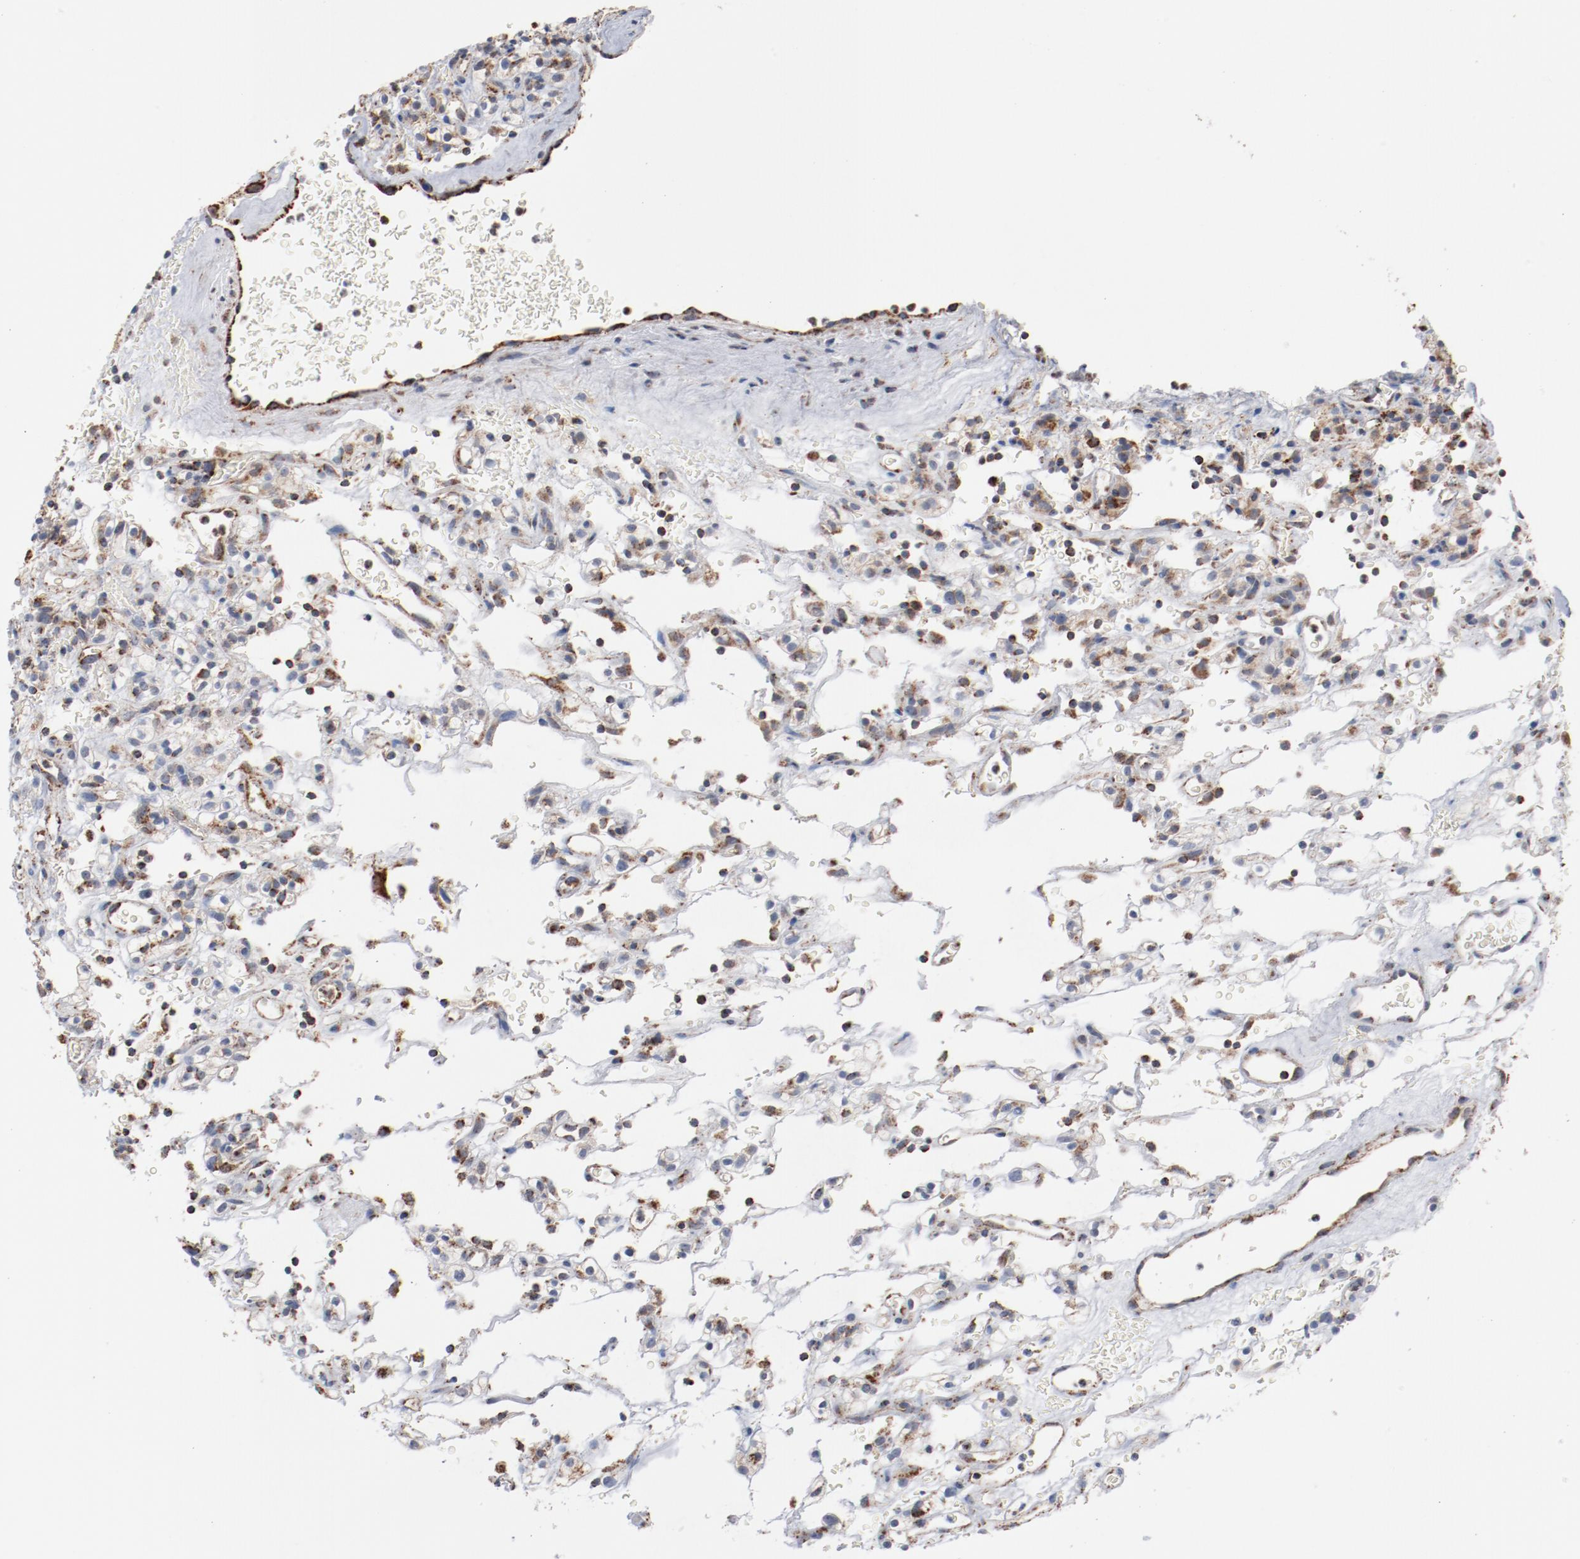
{"staining": {"intensity": "moderate", "quantity": ">75%", "location": "cytoplasmic/membranous"}, "tissue": "renal cancer", "cell_type": "Tumor cells", "image_type": "cancer", "snomed": [{"axis": "morphology", "description": "Normal tissue, NOS"}, {"axis": "morphology", "description": "Adenocarcinoma, NOS"}, {"axis": "topography", "description": "Kidney"}], "caption": "Human renal cancer (adenocarcinoma) stained with a protein marker displays moderate staining in tumor cells.", "gene": "NDUFS4", "patient": {"sex": "female", "age": 72}}